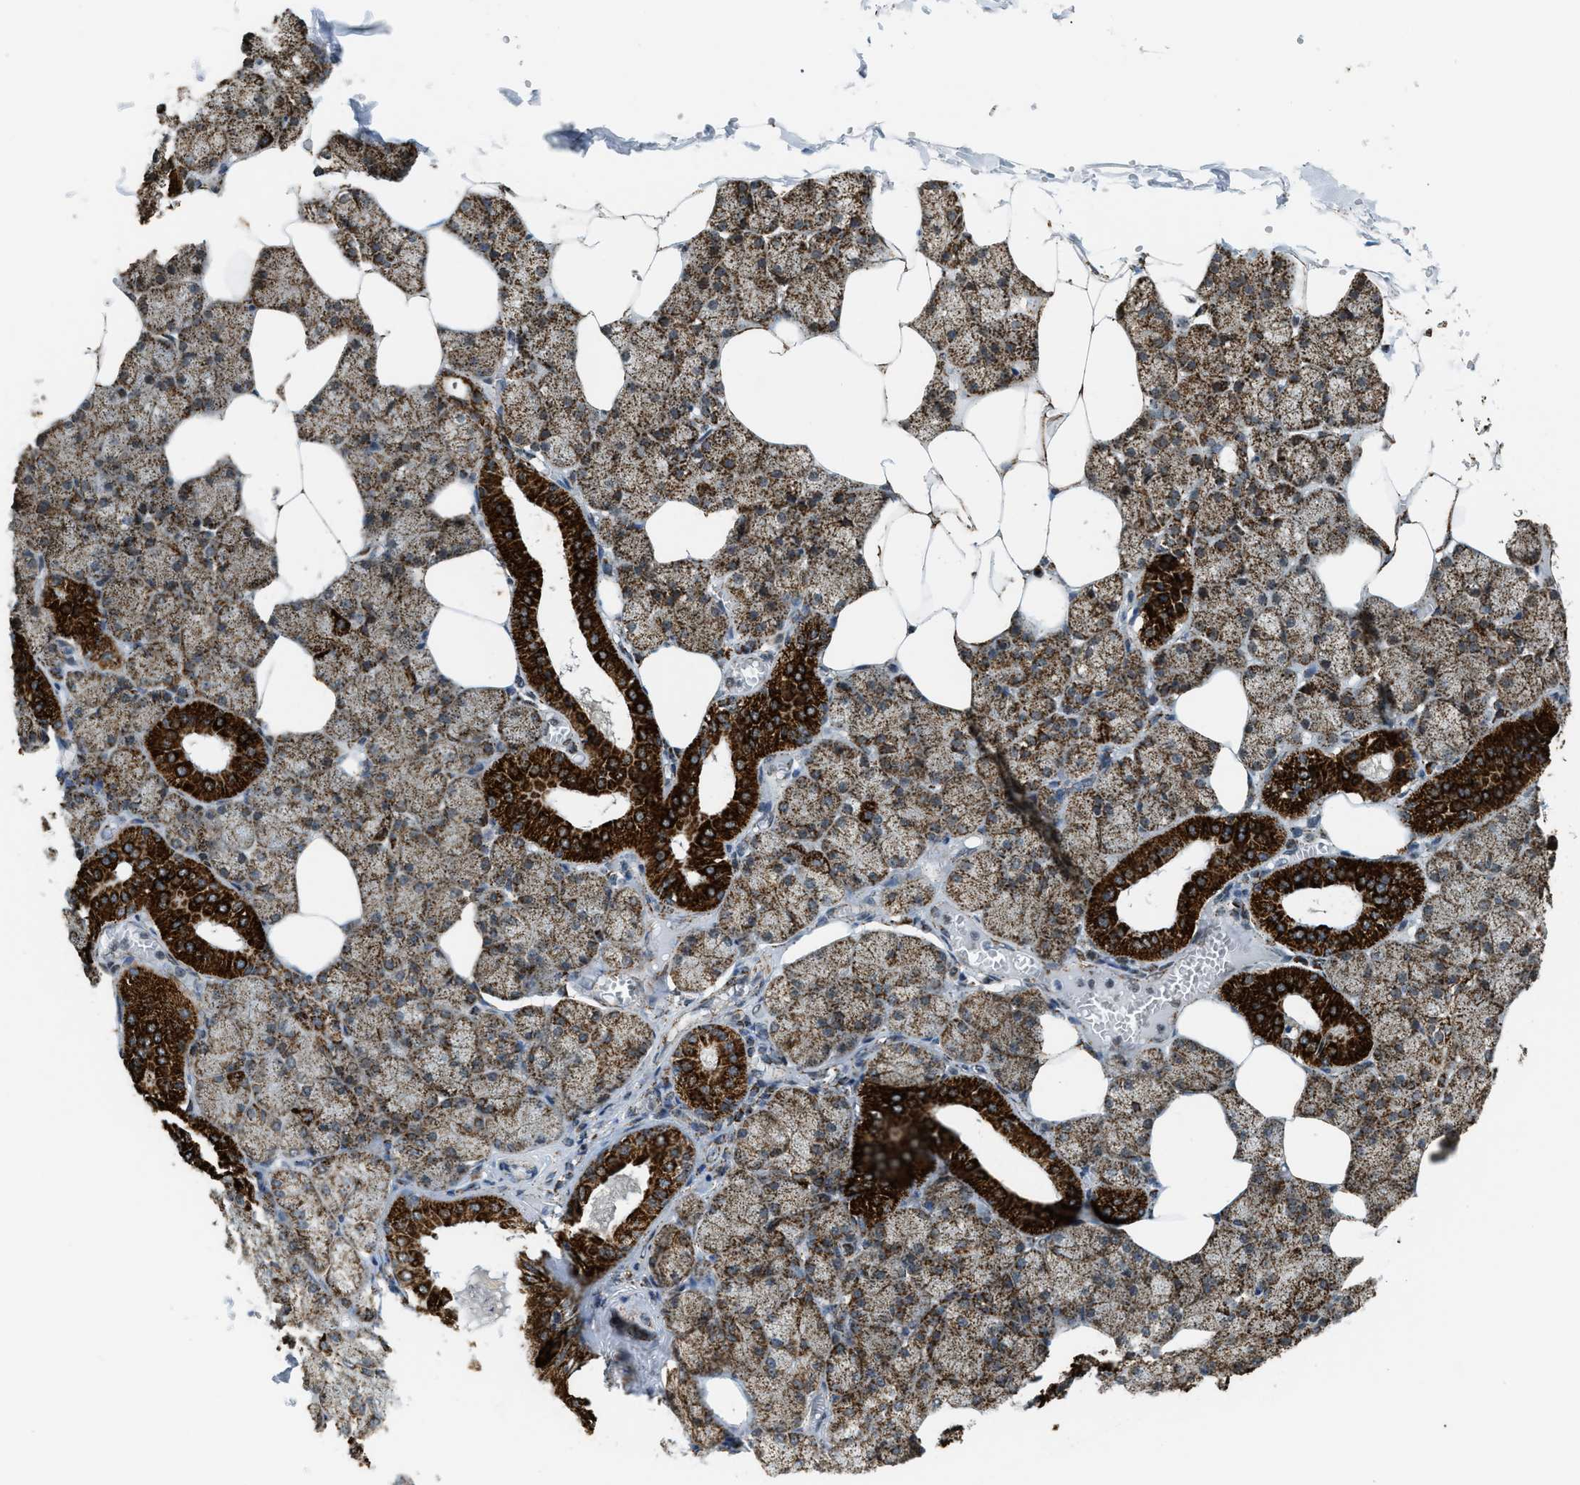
{"staining": {"intensity": "strong", "quantity": ">75%", "location": "cytoplasmic/membranous"}, "tissue": "salivary gland", "cell_type": "Glandular cells", "image_type": "normal", "snomed": [{"axis": "morphology", "description": "Normal tissue, NOS"}, {"axis": "topography", "description": "Salivary gland"}], "caption": "An image showing strong cytoplasmic/membranous positivity in about >75% of glandular cells in normal salivary gland, as visualized by brown immunohistochemical staining.", "gene": "HIBADH", "patient": {"sex": "male", "age": 62}}